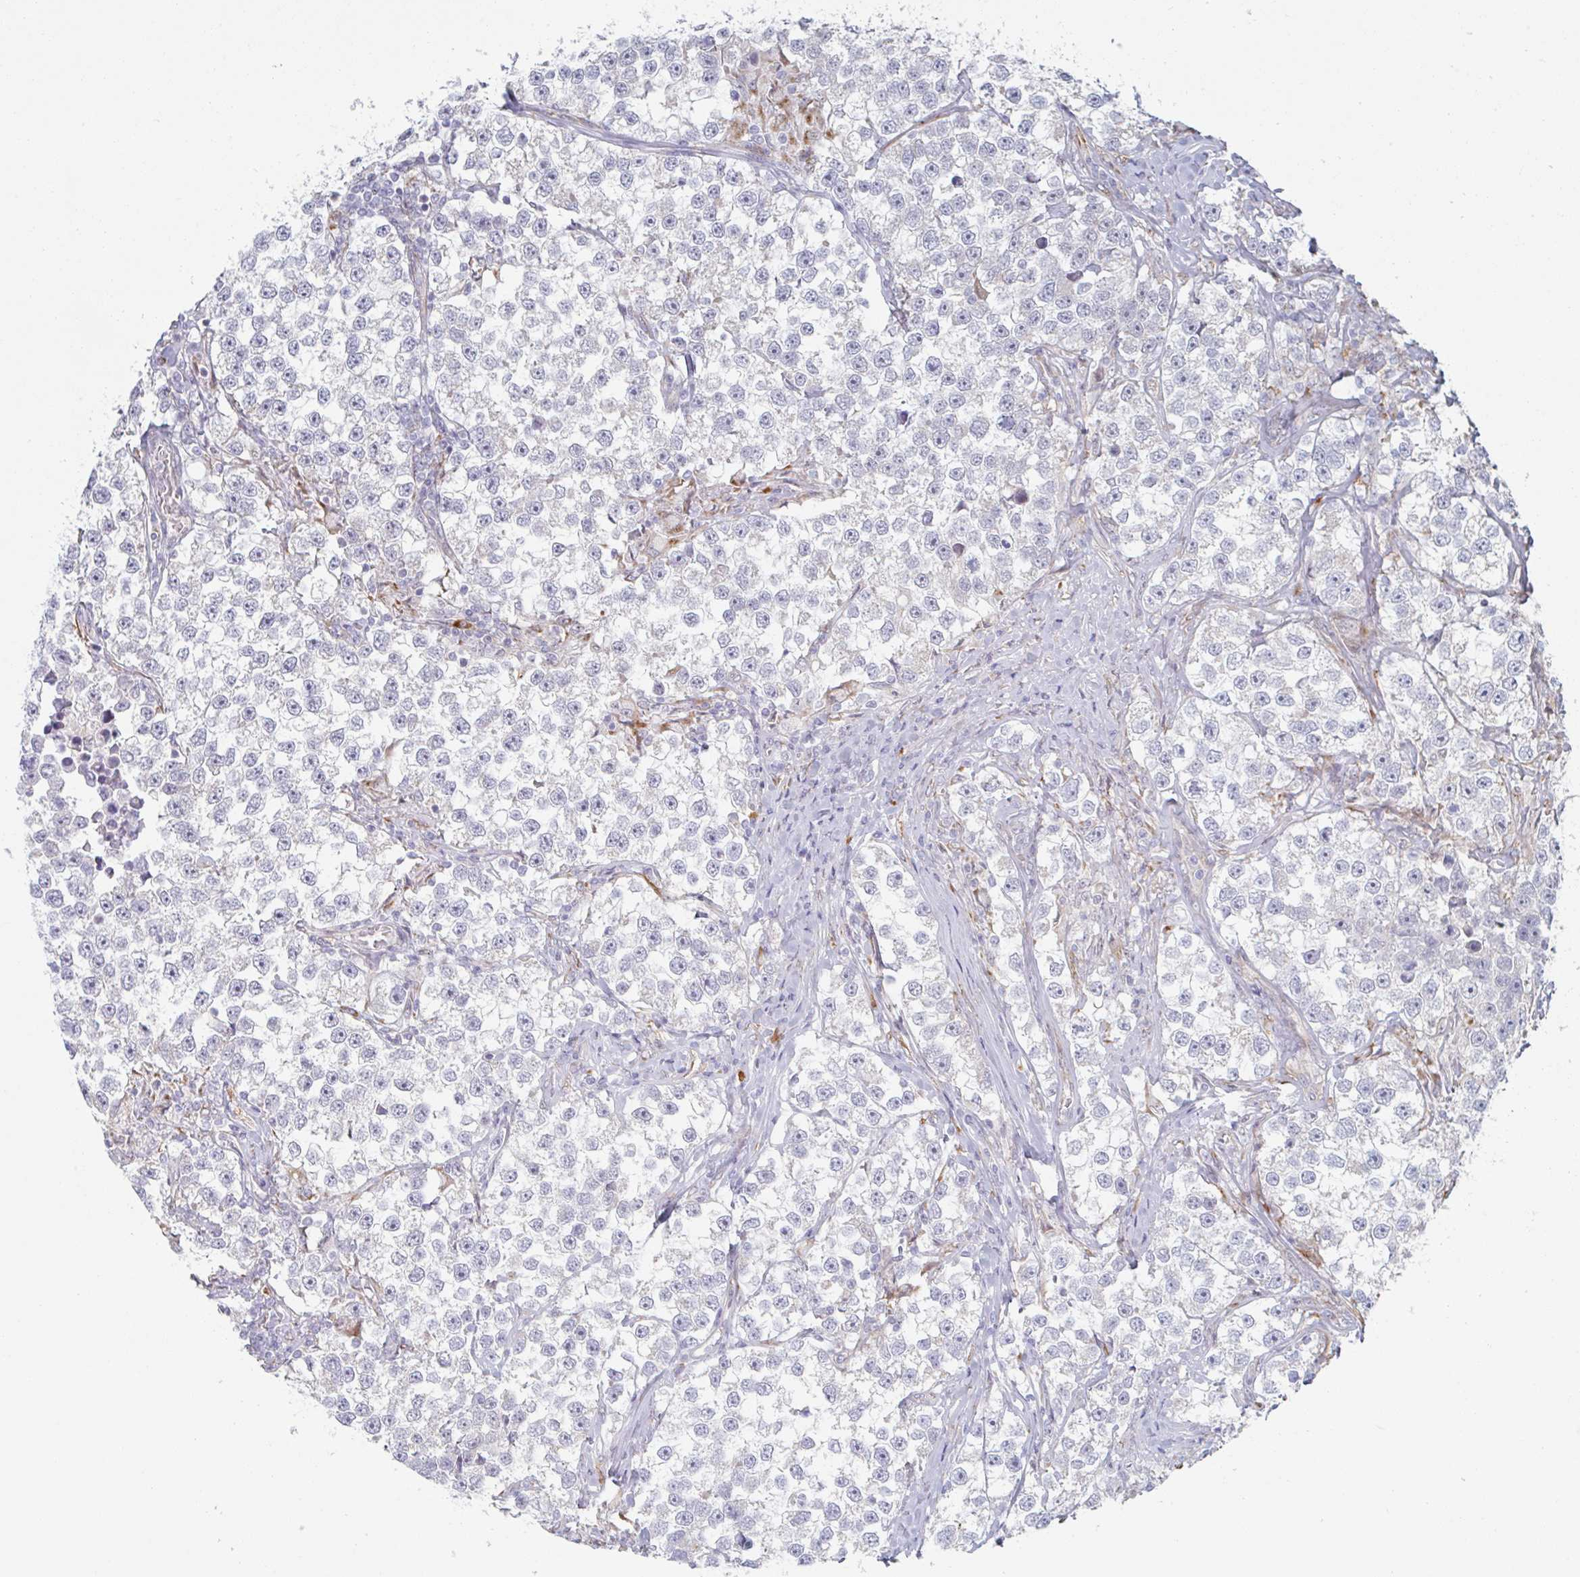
{"staining": {"intensity": "negative", "quantity": "none", "location": "none"}, "tissue": "testis cancer", "cell_type": "Tumor cells", "image_type": "cancer", "snomed": [{"axis": "morphology", "description": "Seminoma, NOS"}, {"axis": "topography", "description": "Testis"}], "caption": "An image of human testis cancer is negative for staining in tumor cells. (Immunohistochemistry (ihc), brightfield microscopy, high magnification).", "gene": "TRAPPC10", "patient": {"sex": "male", "age": 46}}